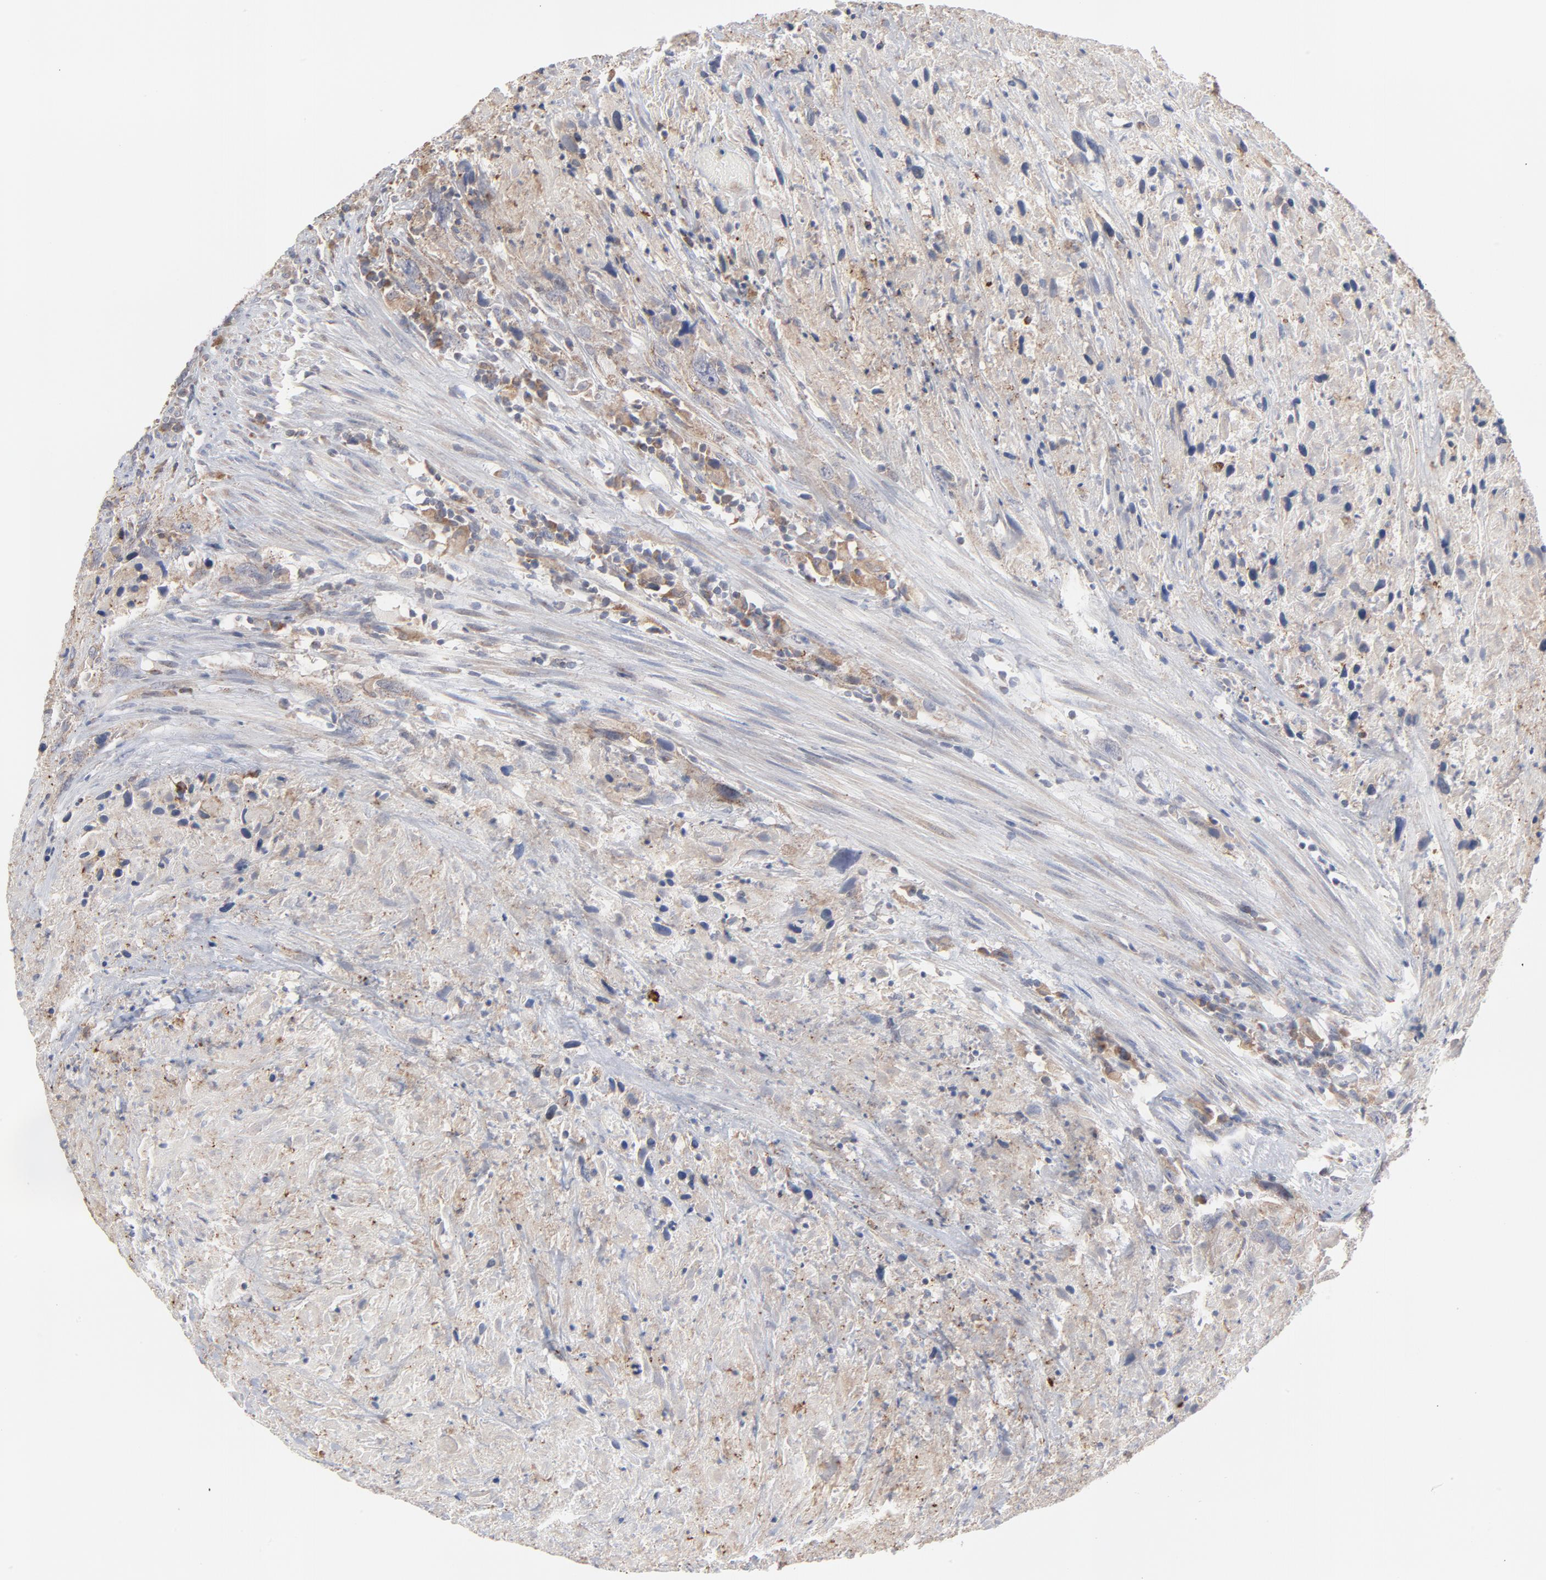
{"staining": {"intensity": "weak", "quantity": ">75%", "location": "cytoplasmic/membranous"}, "tissue": "urothelial cancer", "cell_type": "Tumor cells", "image_type": "cancer", "snomed": [{"axis": "morphology", "description": "Urothelial carcinoma, High grade"}, {"axis": "topography", "description": "Urinary bladder"}], "caption": "This is an image of immunohistochemistry staining of urothelial carcinoma (high-grade), which shows weak positivity in the cytoplasmic/membranous of tumor cells.", "gene": "PPFIBP2", "patient": {"sex": "male", "age": 61}}